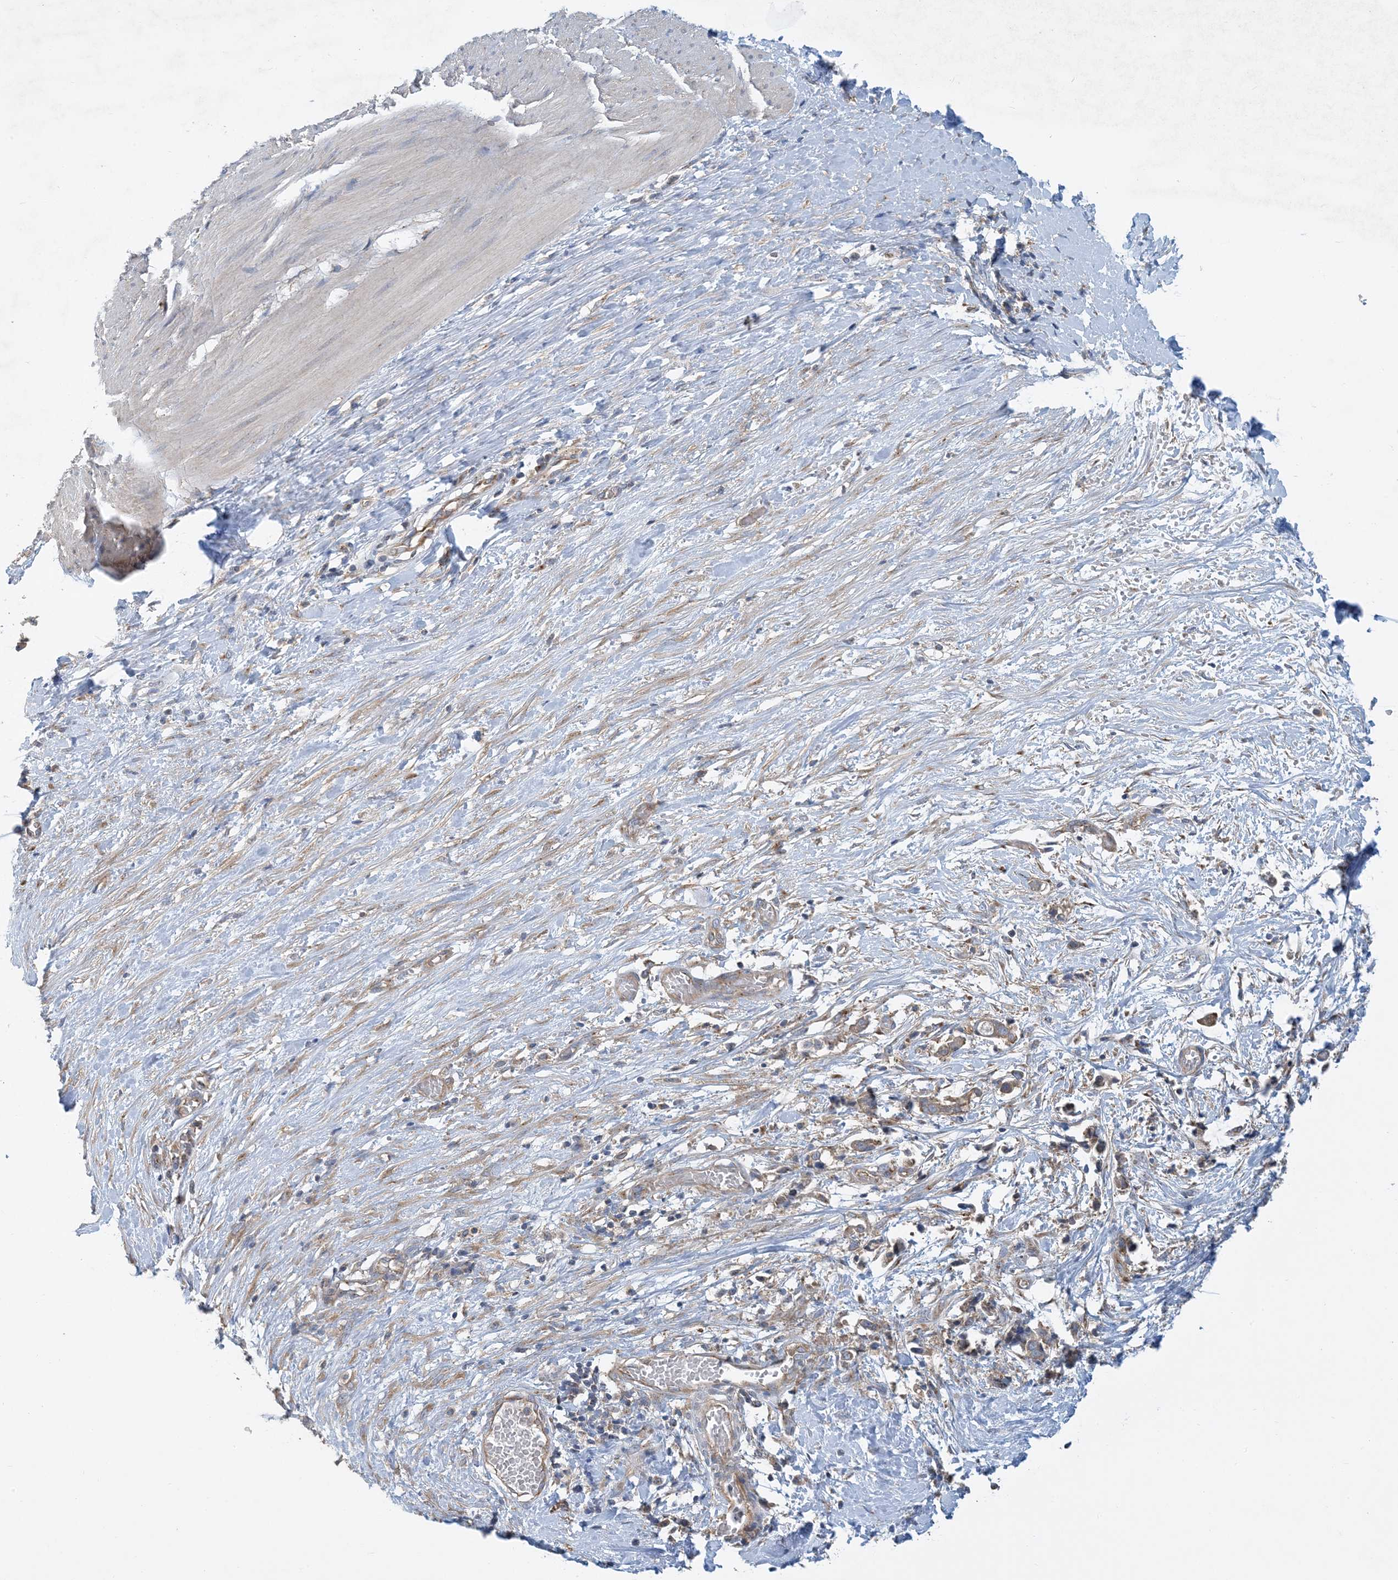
{"staining": {"intensity": "weak", "quantity": "<25%", "location": "cytoplasmic/membranous"}, "tissue": "smooth muscle", "cell_type": "Smooth muscle cells", "image_type": "normal", "snomed": [{"axis": "morphology", "description": "Normal tissue, NOS"}, {"axis": "morphology", "description": "Adenocarcinoma, NOS"}, {"axis": "topography", "description": "Colon"}, {"axis": "topography", "description": "Peripheral nerve tissue"}], "caption": "DAB (3,3'-diaminobenzidine) immunohistochemical staining of normal smooth muscle reveals no significant positivity in smooth muscle cells.", "gene": "SIDT1", "patient": {"sex": "male", "age": 14}}